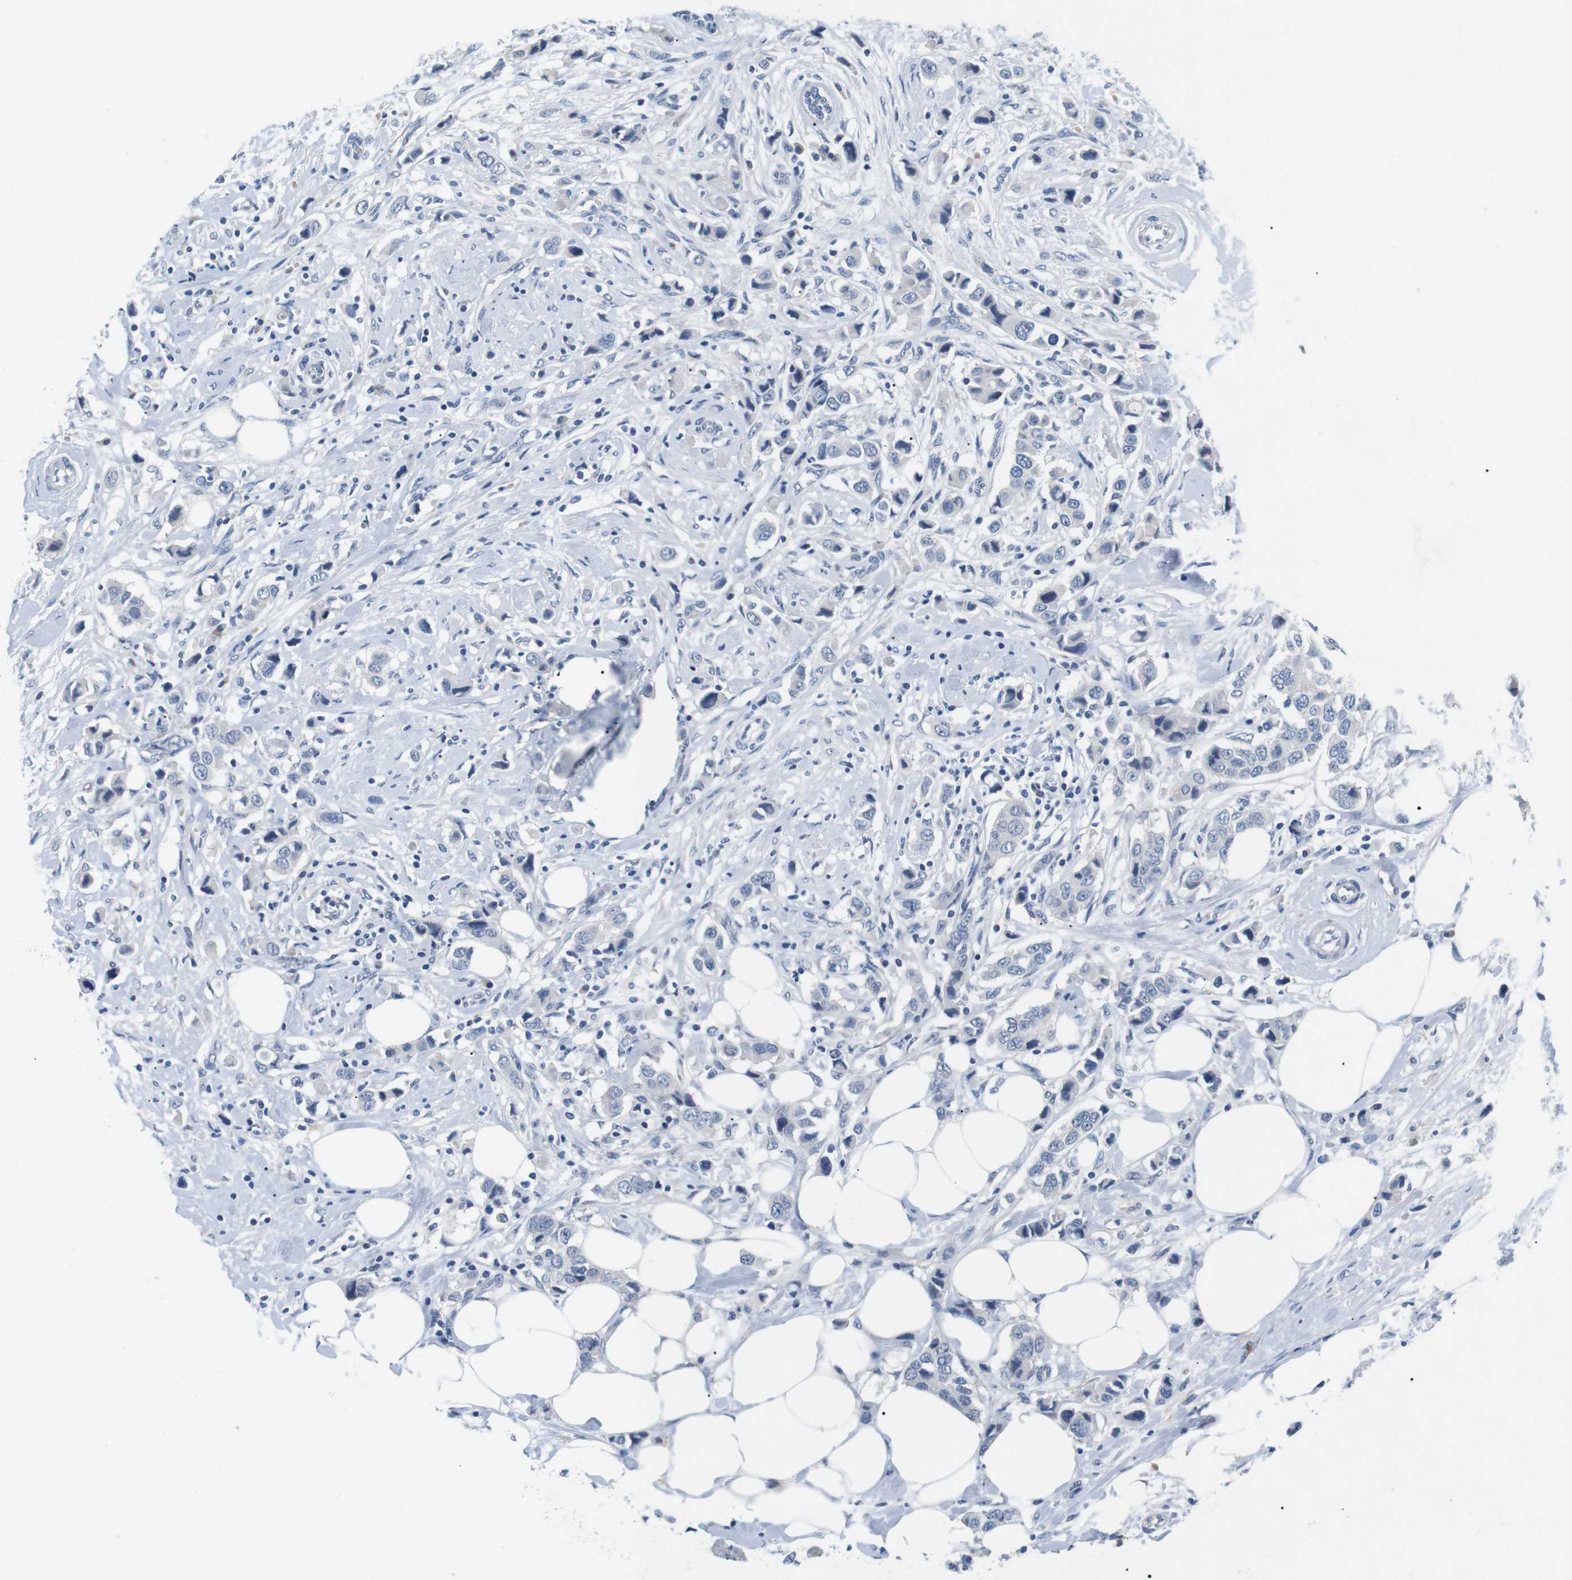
{"staining": {"intensity": "negative", "quantity": "none", "location": "none"}, "tissue": "breast cancer", "cell_type": "Tumor cells", "image_type": "cancer", "snomed": [{"axis": "morphology", "description": "Normal tissue, NOS"}, {"axis": "morphology", "description": "Duct carcinoma"}, {"axis": "topography", "description": "Breast"}], "caption": "DAB immunohistochemical staining of human breast cancer (infiltrating ductal carcinoma) shows no significant positivity in tumor cells. (Stains: DAB (3,3'-diaminobenzidine) immunohistochemistry with hematoxylin counter stain, Microscopy: brightfield microscopy at high magnification).", "gene": "FCGRT", "patient": {"sex": "female", "age": 50}}